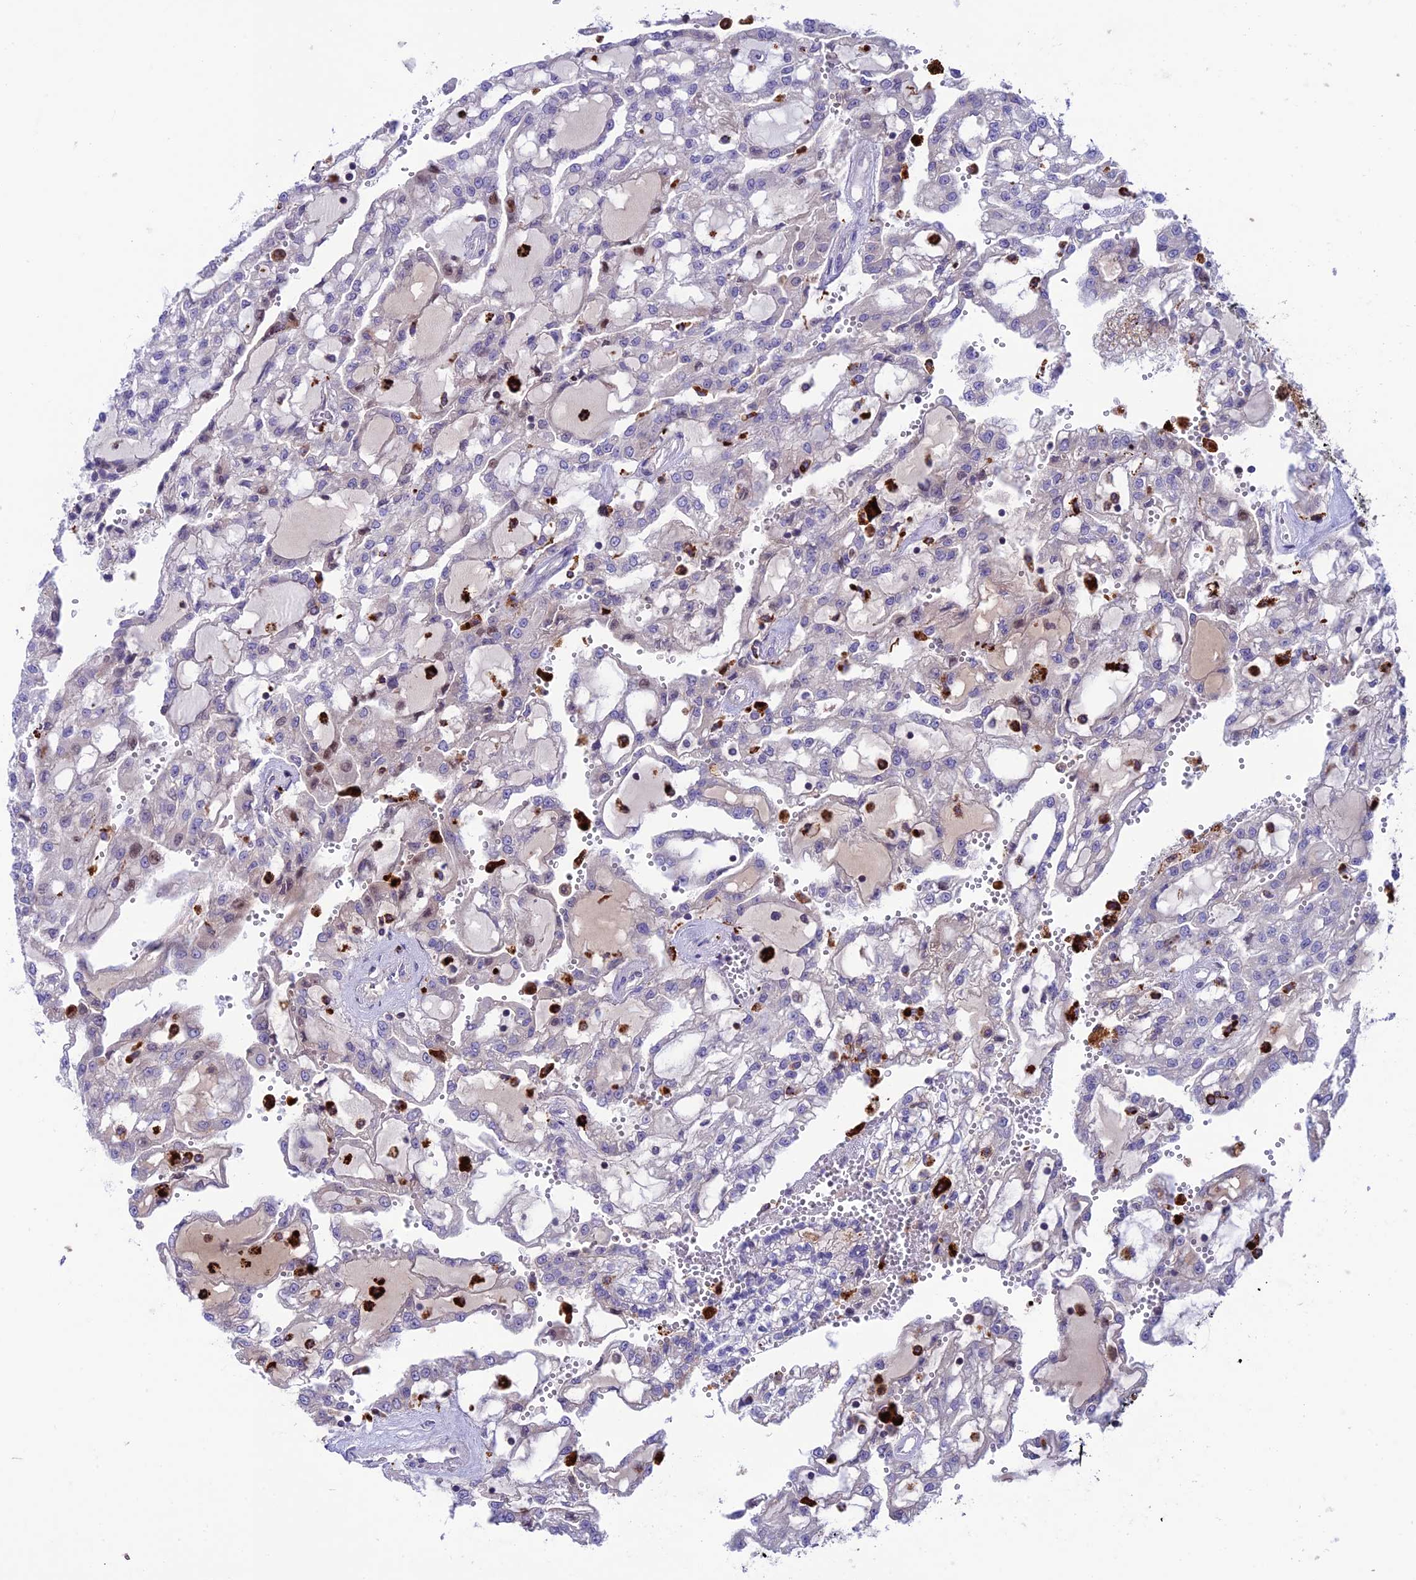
{"staining": {"intensity": "weak", "quantity": "<25%", "location": "nuclear"}, "tissue": "renal cancer", "cell_type": "Tumor cells", "image_type": "cancer", "snomed": [{"axis": "morphology", "description": "Adenocarcinoma, NOS"}, {"axis": "topography", "description": "Kidney"}], "caption": "High power microscopy histopathology image of an immunohistochemistry micrograph of renal cancer (adenocarcinoma), revealing no significant expression in tumor cells.", "gene": "ARHGEF18", "patient": {"sex": "male", "age": 63}}